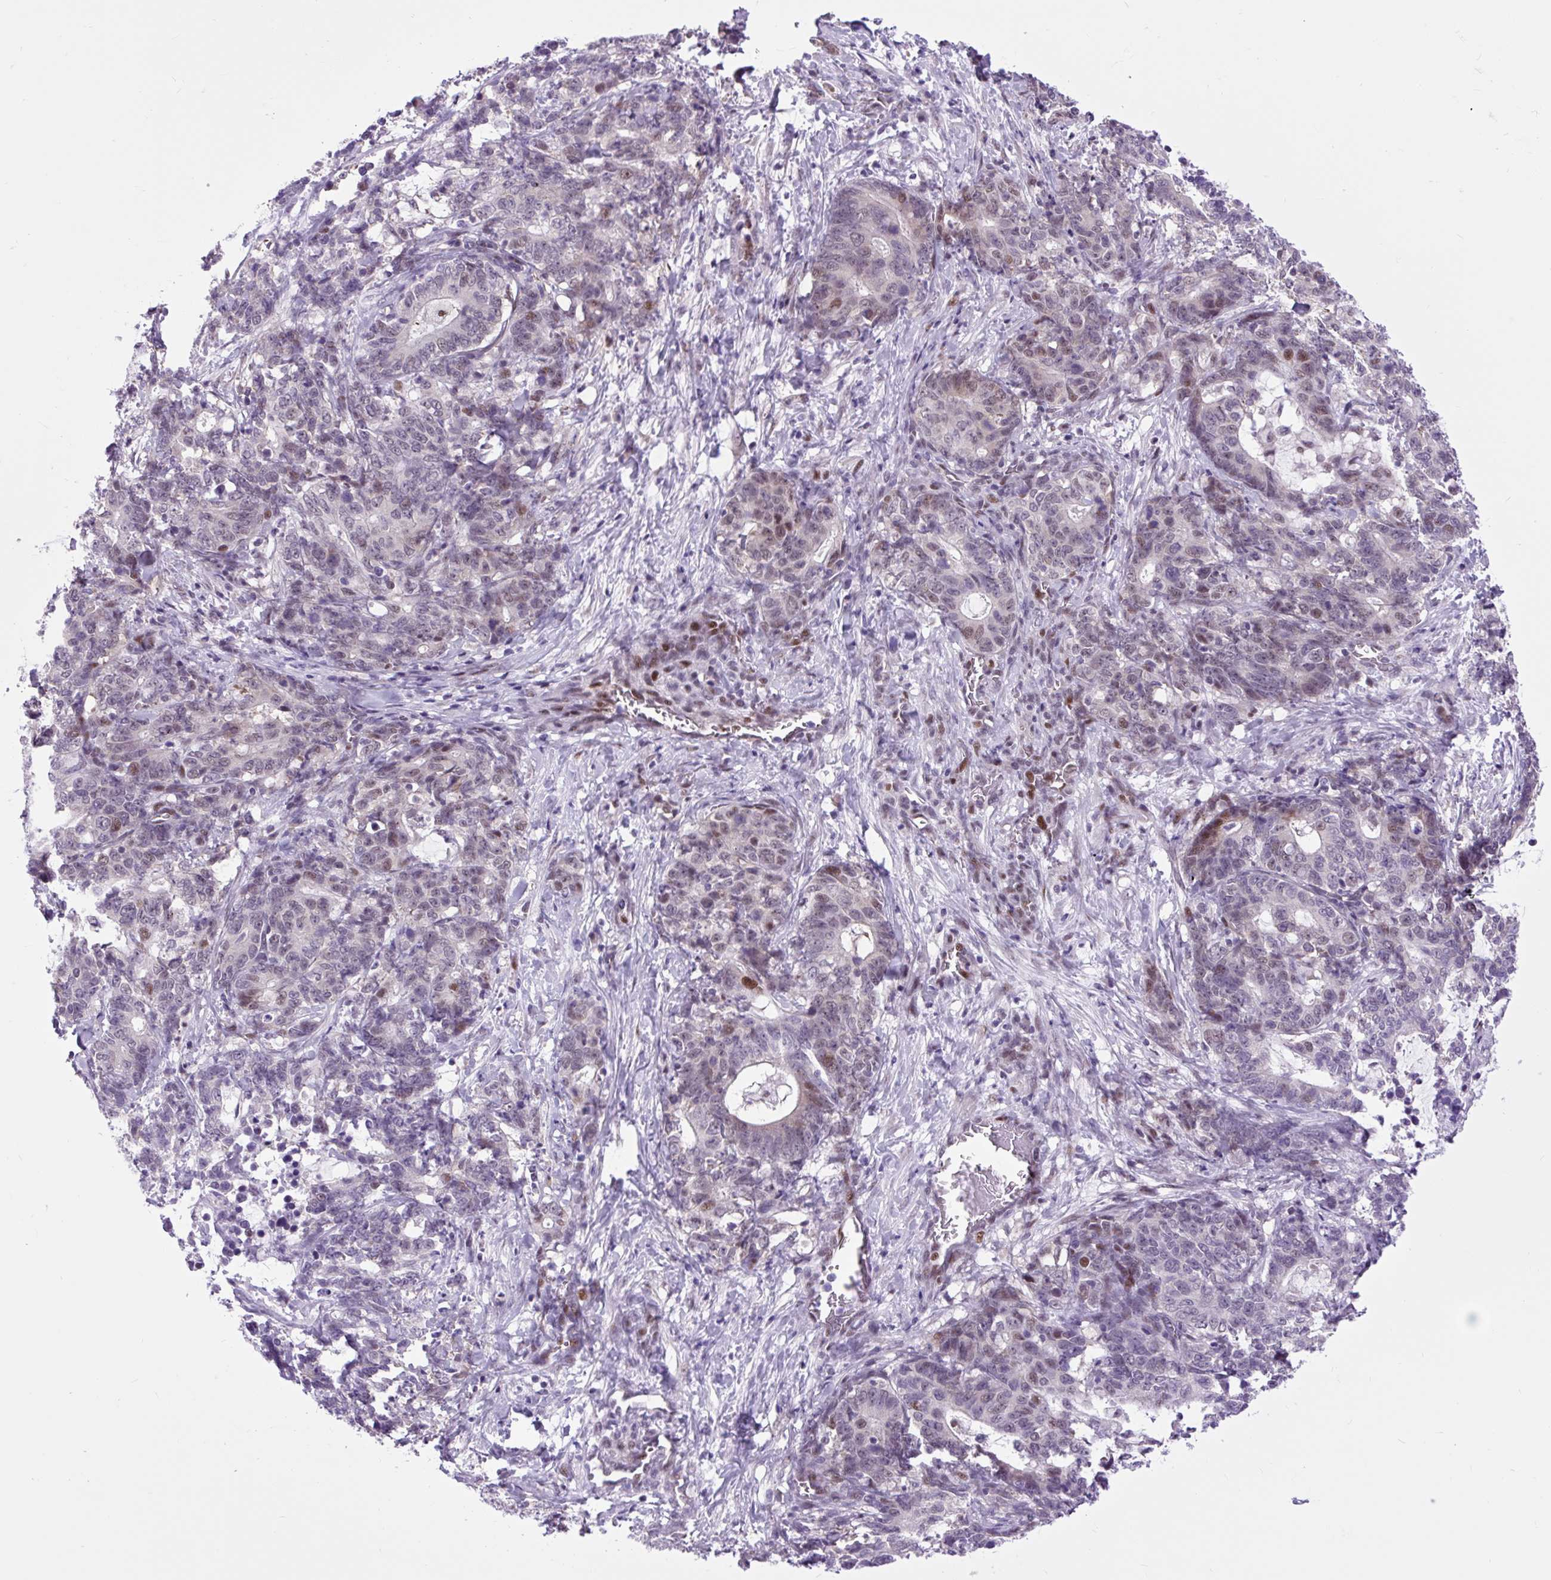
{"staining": {"intensity": "moderate", "quantity": "<25%", "location": "nuclear"}, "tissue": "stomach cancer", "cell_type": "Tumor cells", "image_type": "cancer", "snomed": [{"axis": "morphology", "description": "Normal tissue, NOS"}, {"axis": "morphology", "description": "Adenocarcinoma, NOS"}, {"axis": "topography", "description": "Stomach"}], "caption": "Moderate nuclear positivity for a protein is identified in approximately <25% of tumor cells of stomach cancer (adenocarcinoma) using immunohistochemistry (IHC).", "gene": "CLK2", "patient": {"sex": "female", "age": 64}}